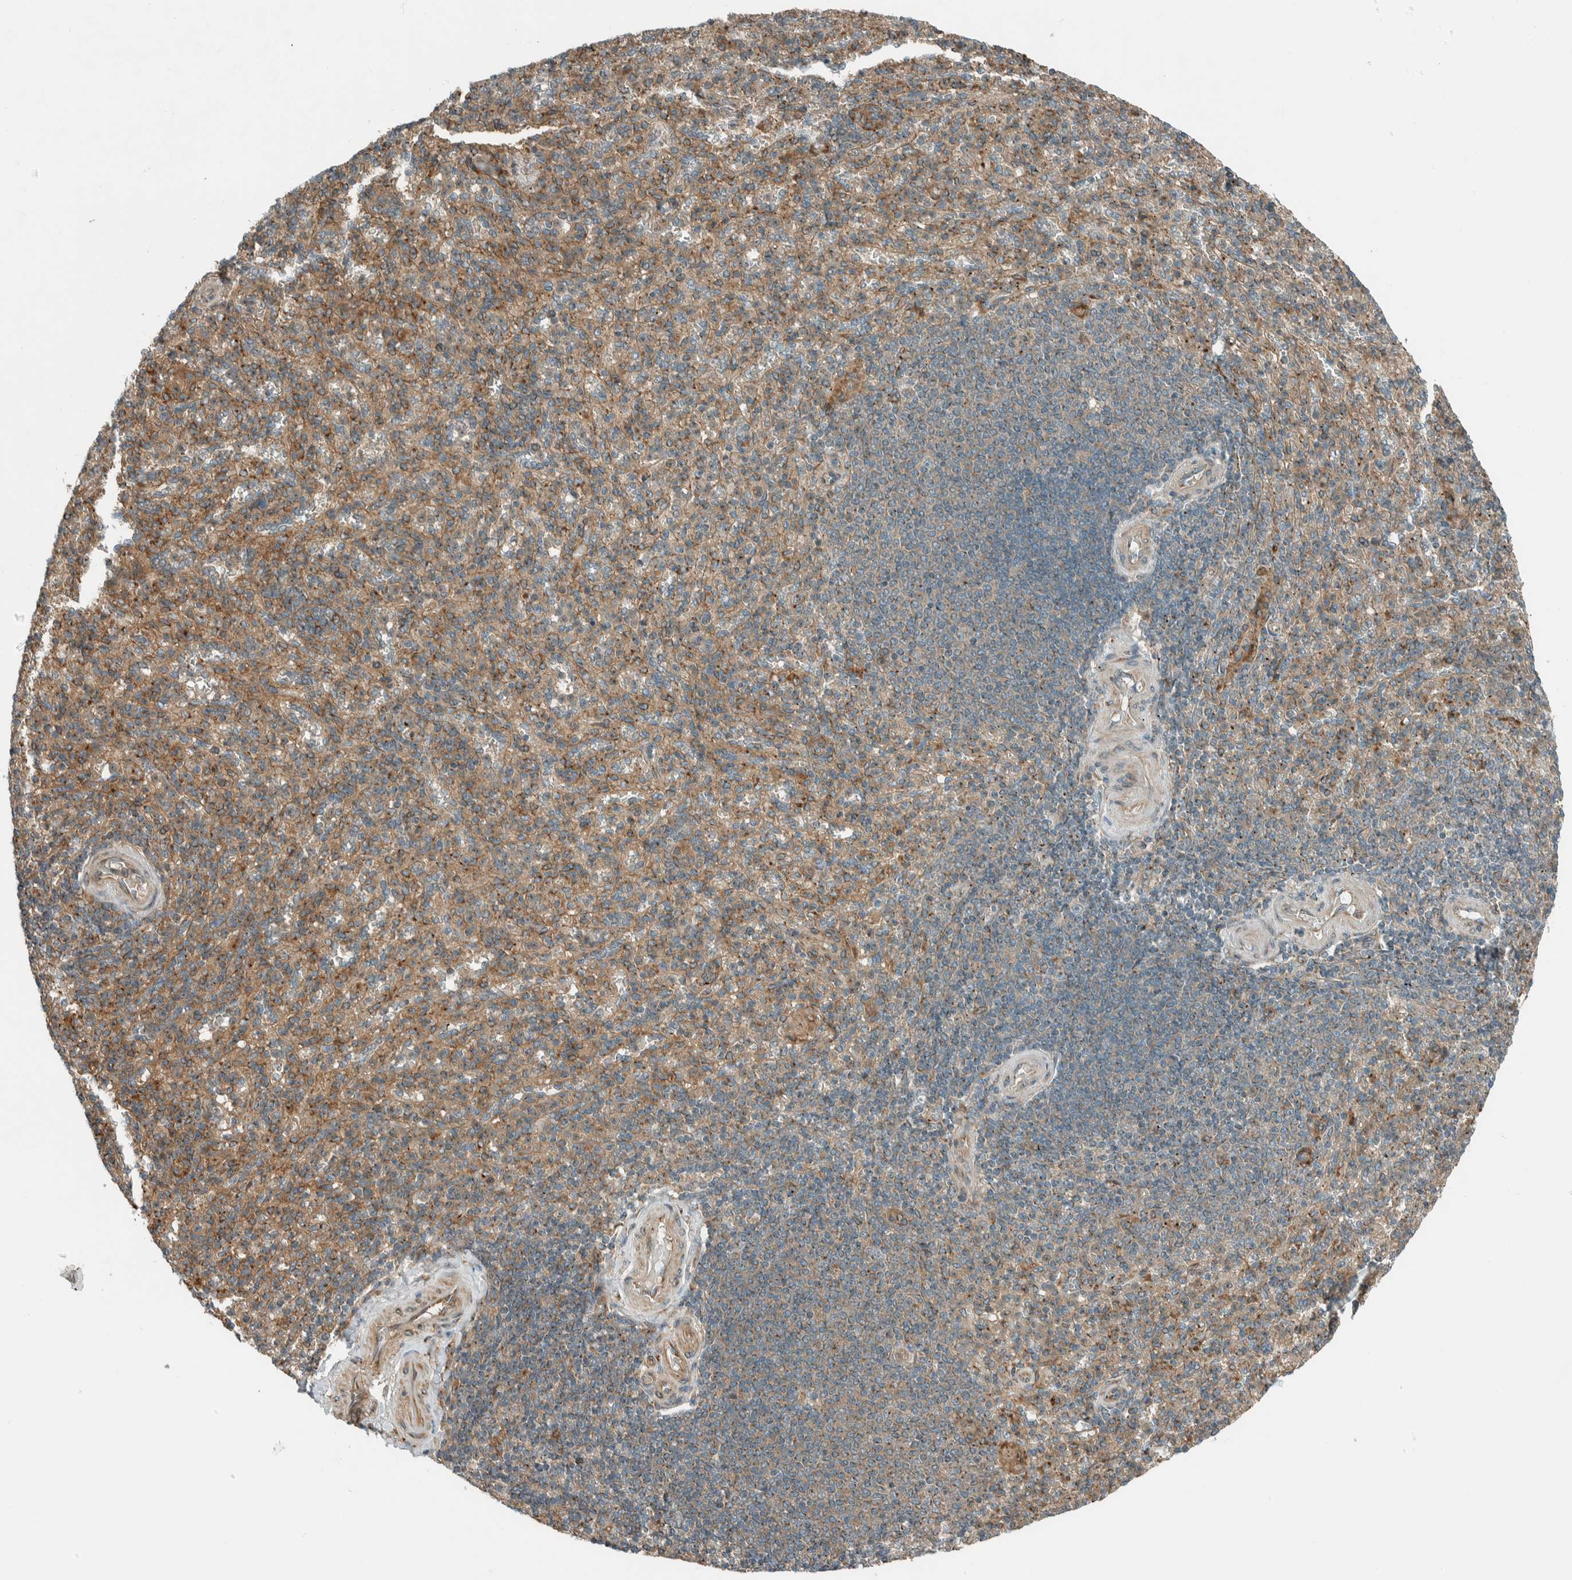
{"staining": {"intensity": "moderate", "quantity": ">75%", "location": "cytoplasmic/membranous"}, "tissue": "spleen", "cell_type": "Cells in red pulp", "image_type": "normal", "snomed": [{"axis": "morphology", "description": "Normal tissue, NOS"}, {"axis": "topography", "description": "Spleen"}], "caption": "Immunohistochemistry micrograph of benign human spleen stained for a protein (brown), which shows medium levels of moderate cytoplasmic/membranous positivity in approximately >75% of cells in red pulp.", "gene": "EXOC7", "patient": {"sex": "male", "age": 36}}